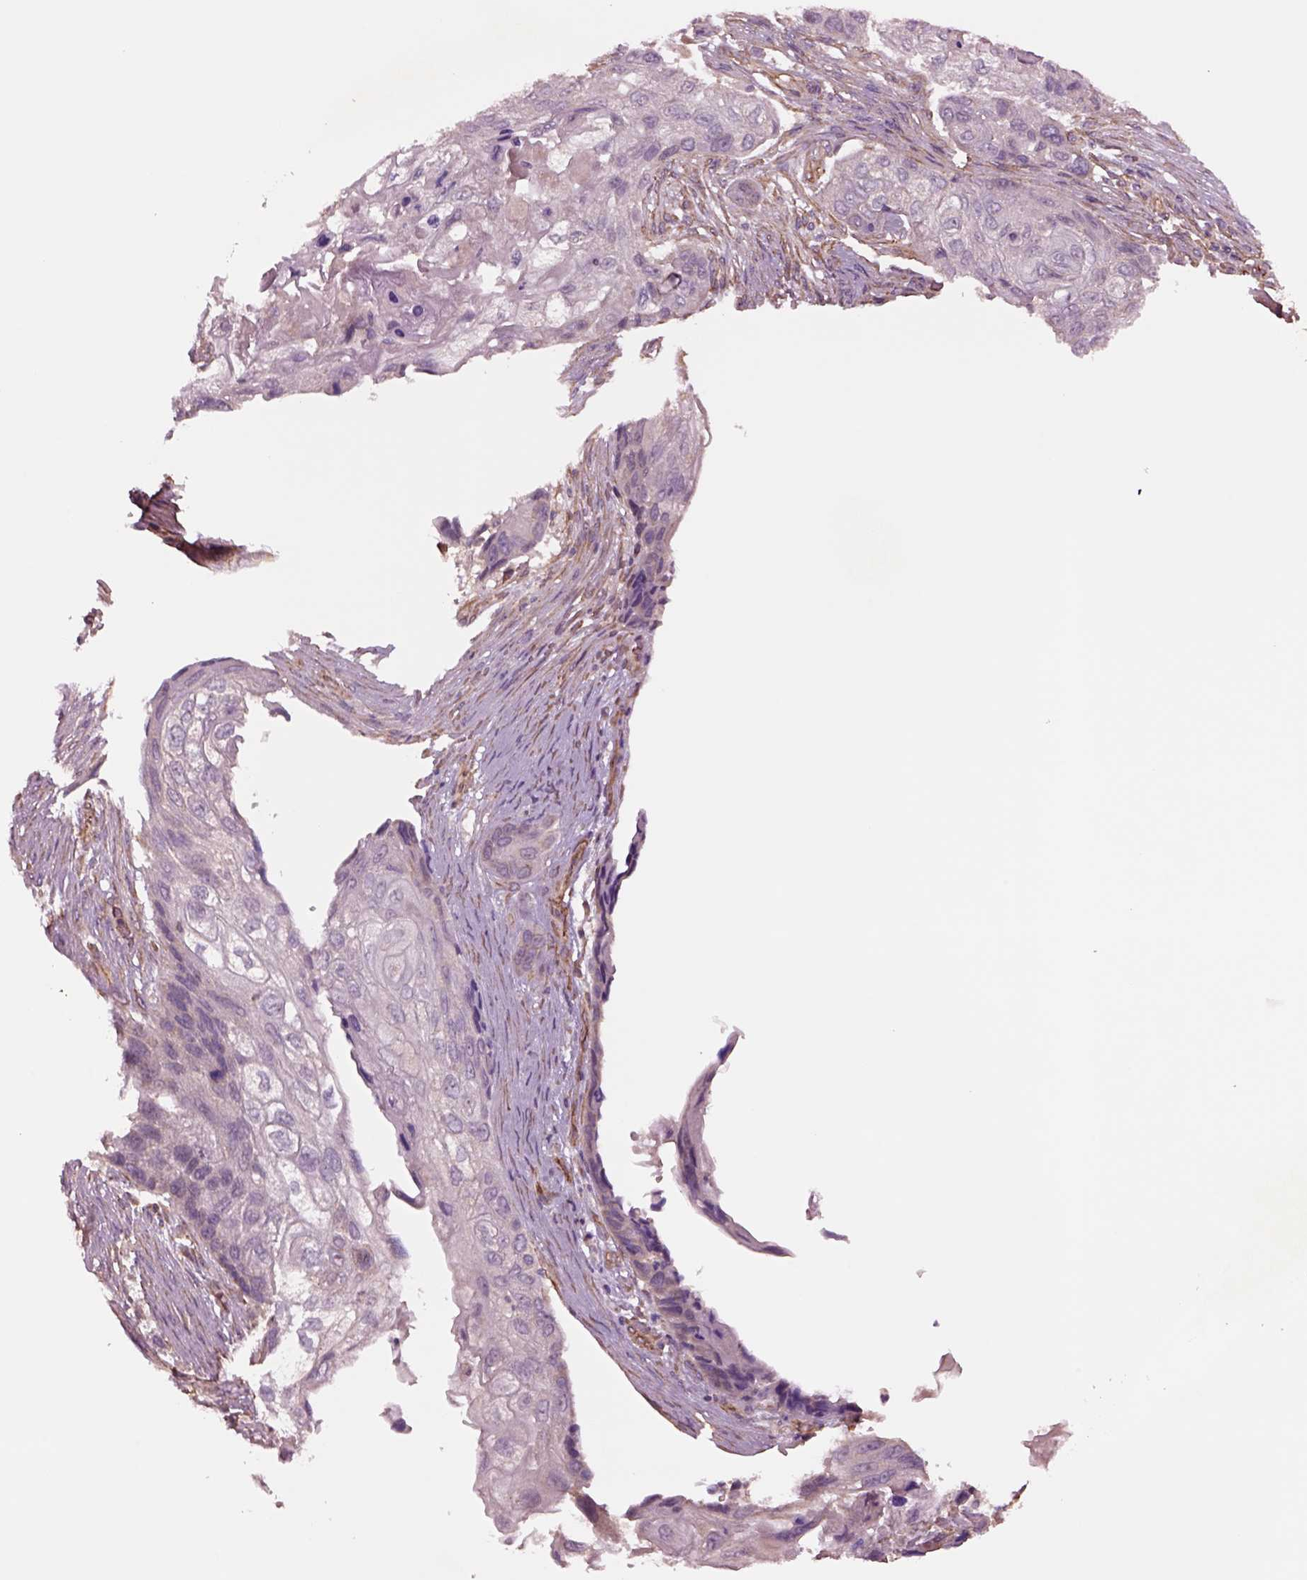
{"staining": {"intensity": "negative", "quantity": "none", "location": "none"}, "tissue": "lung cancer", "cell_type": "Tumor cells", "image_type": "cancer", "snomed": [{"axis": "morphology", "description": "Squamous cell carcinoma, NOS"}, {"axis": "topography", "description": "Lung"}], "caption": "Immunohistochemistry (IHC) photomicrograph of neoplastic tissue: human squamous cell carcinoma (lung) stained with DAB (3,3'-diaminobenzidine) displays no significant protein staining in tumor cells. (Brightfield microscopy of DAB immunohistochemistry at high magnification).", "gene": "HTR1B", "patient": {"sex": "male", "age": 69}}